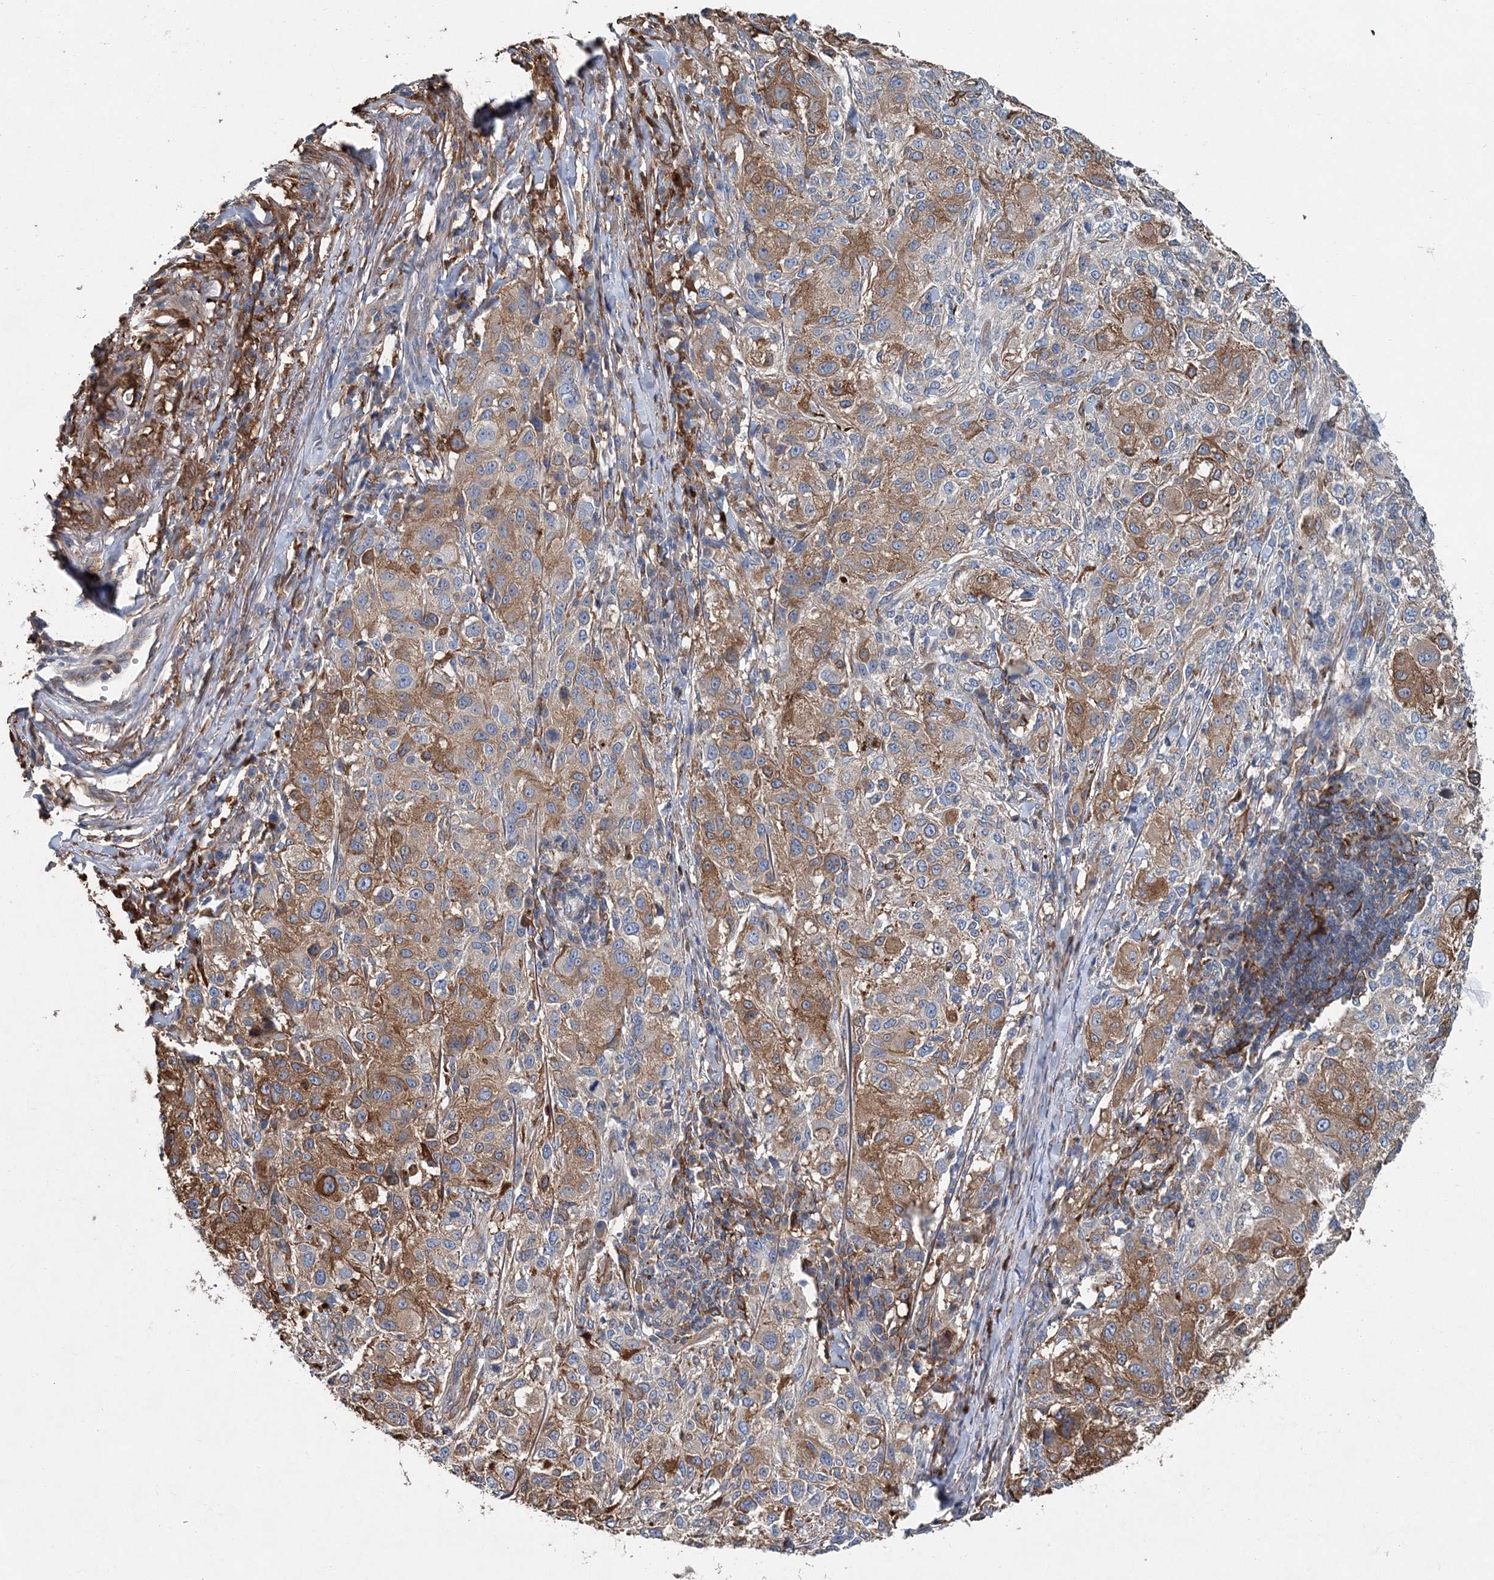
{"staining": {"intensity": "moderate", "quantity": "25%-75%", "location": "cytoplasmic/membranous"}, "tissue": "melanoma", "cell_type": "Tumor cells", "image_type": "cancer", "snomed": [{"axis": "morphology", "description": "Necrosis, NOS"}, {"axis": "morphology", "description": "Malignant melanoma, NOS"}, {"axis": "topography", "description": "Skin"}], "caption": "Immunohistochemistry of melanoma displays medium levels of moderate cytoplasmic/membranous positivity in about 25%-75% of tumor cells.", "gene": "SPOPL", "patient": {"sex": "female", "age": 87}}